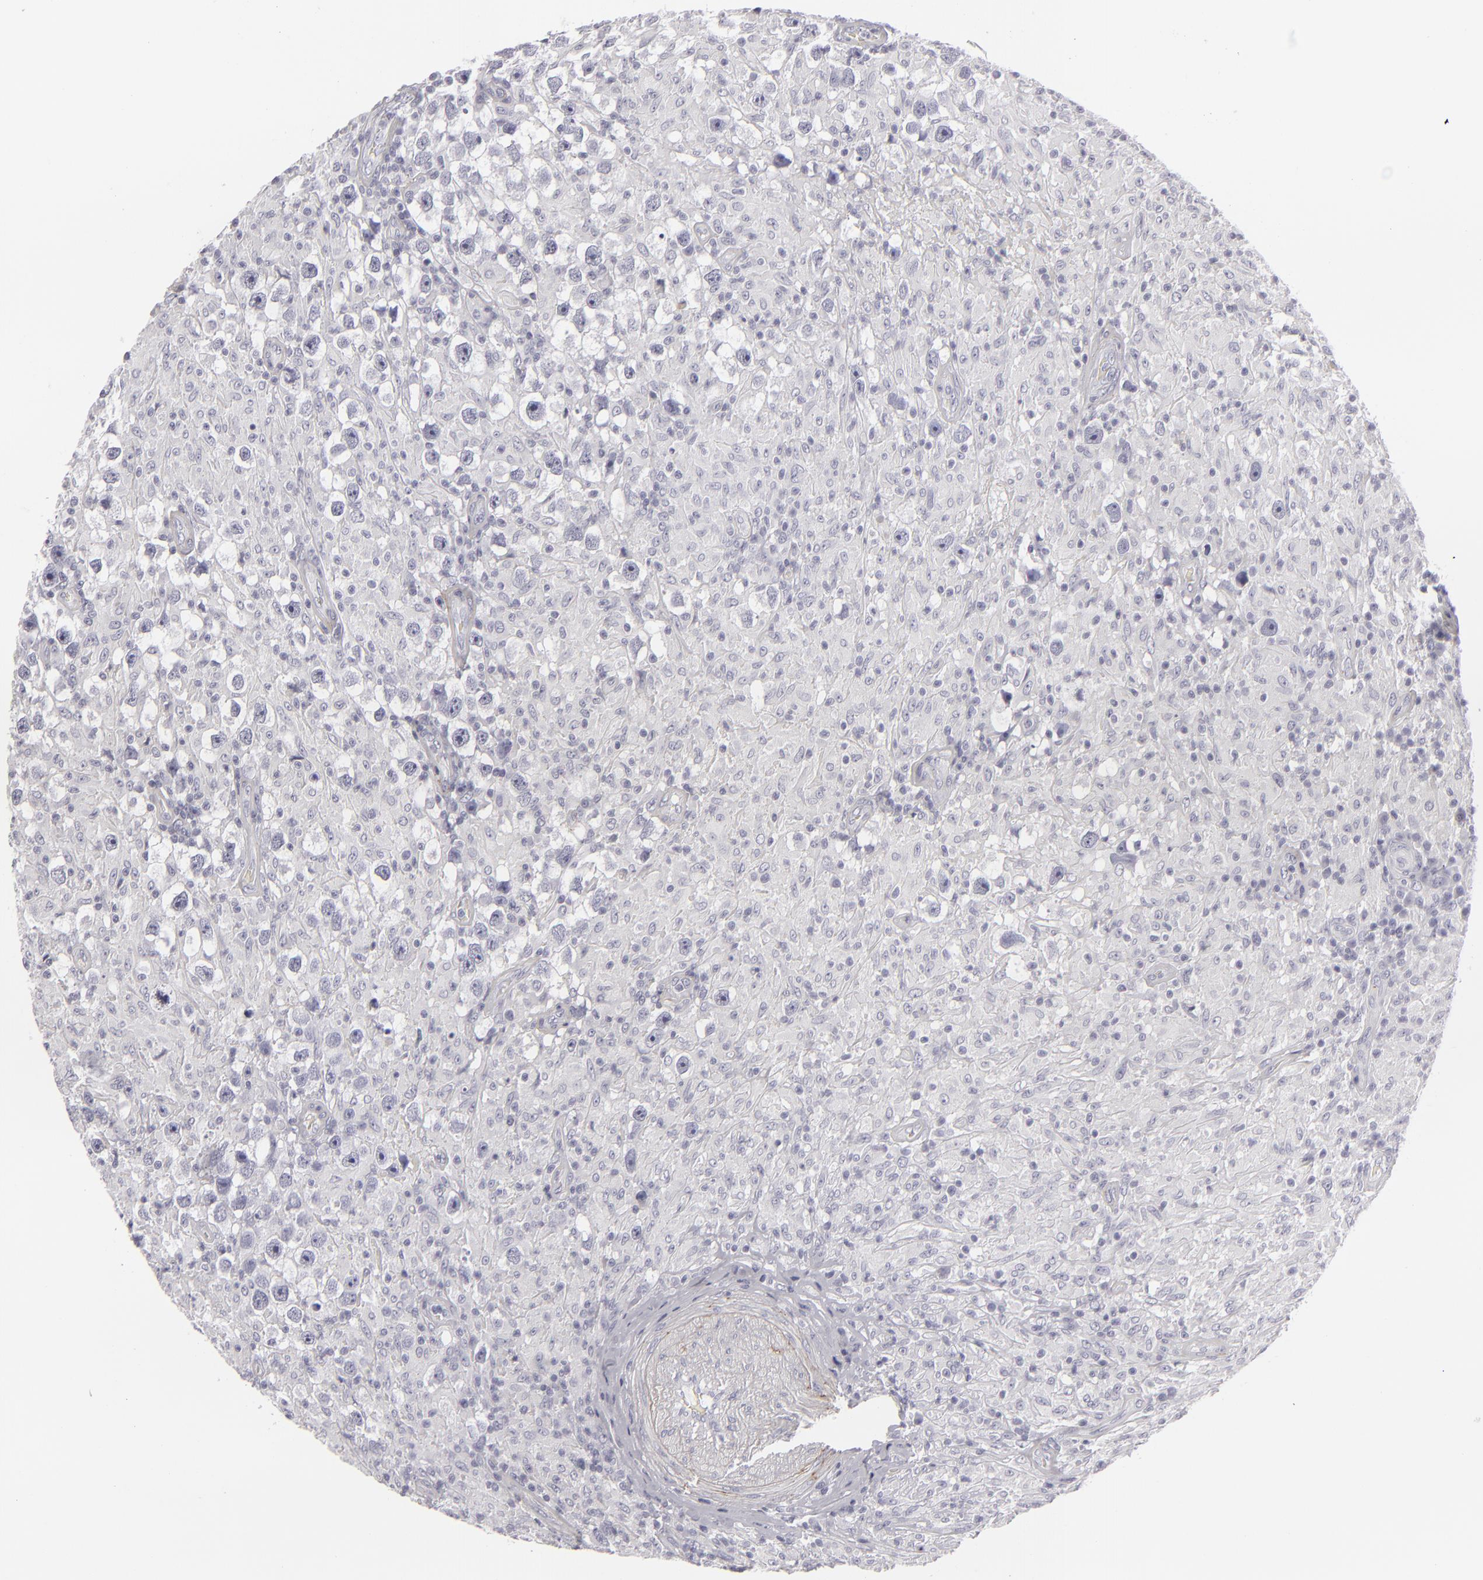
{"staining": {"intensity": "negative", "quantity": "none", "location": "none"}, "tissue": "testis cancer", "cell_type": "Tumor cells", "image_type": "cancer", "snomed": [{"axis": "morphology", "description": "Seminoma, NOS"}, {"axis": "topography", "description": "Testis"}], "caption": "Immunohistochemical staining of testis seminoma exhibits no significant positivity in tumor cells.", "gene": "C9", "patient": {"sex": "male", "age": 34}}